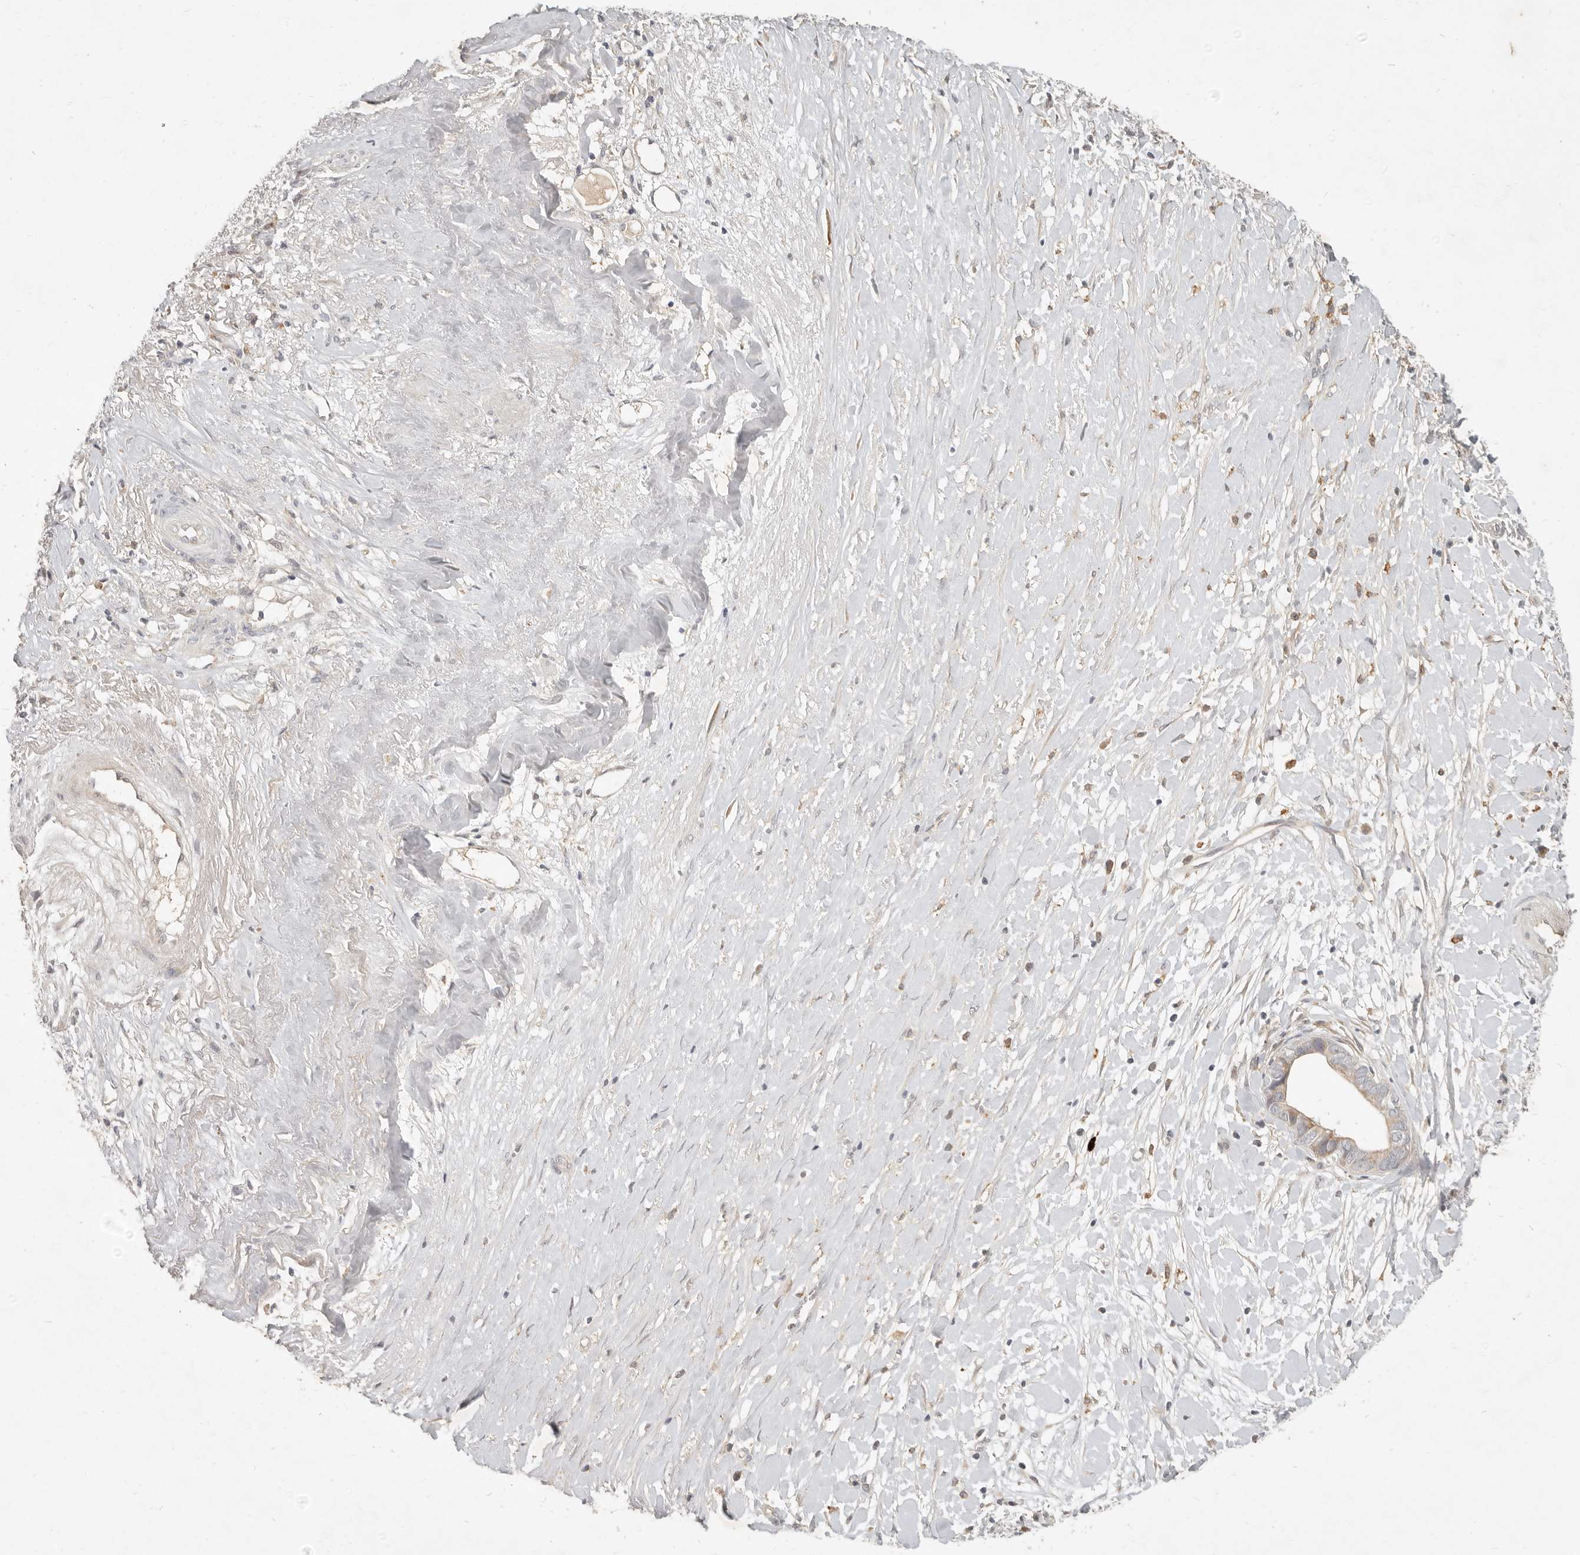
{"staining": {"intensity": "weak", "quantity": "<25%", "location": "cytoplasmic/membranous"}, "tissue": "liver cancer", "cell_type": "Tumor cells", "image_type": "cancer", "snomed": [{"axis": "morphology", "description": "Cholangiocarcinoma"}, {"axis": "topography", "description": "Liver"}], "caption": "Micrograph shows no protein expression in tumor cells of liver cancer (cholangiocarcinoma) tissue.", "gene": "UBXN11", "patient": {"sex": "female", "age": 79}}